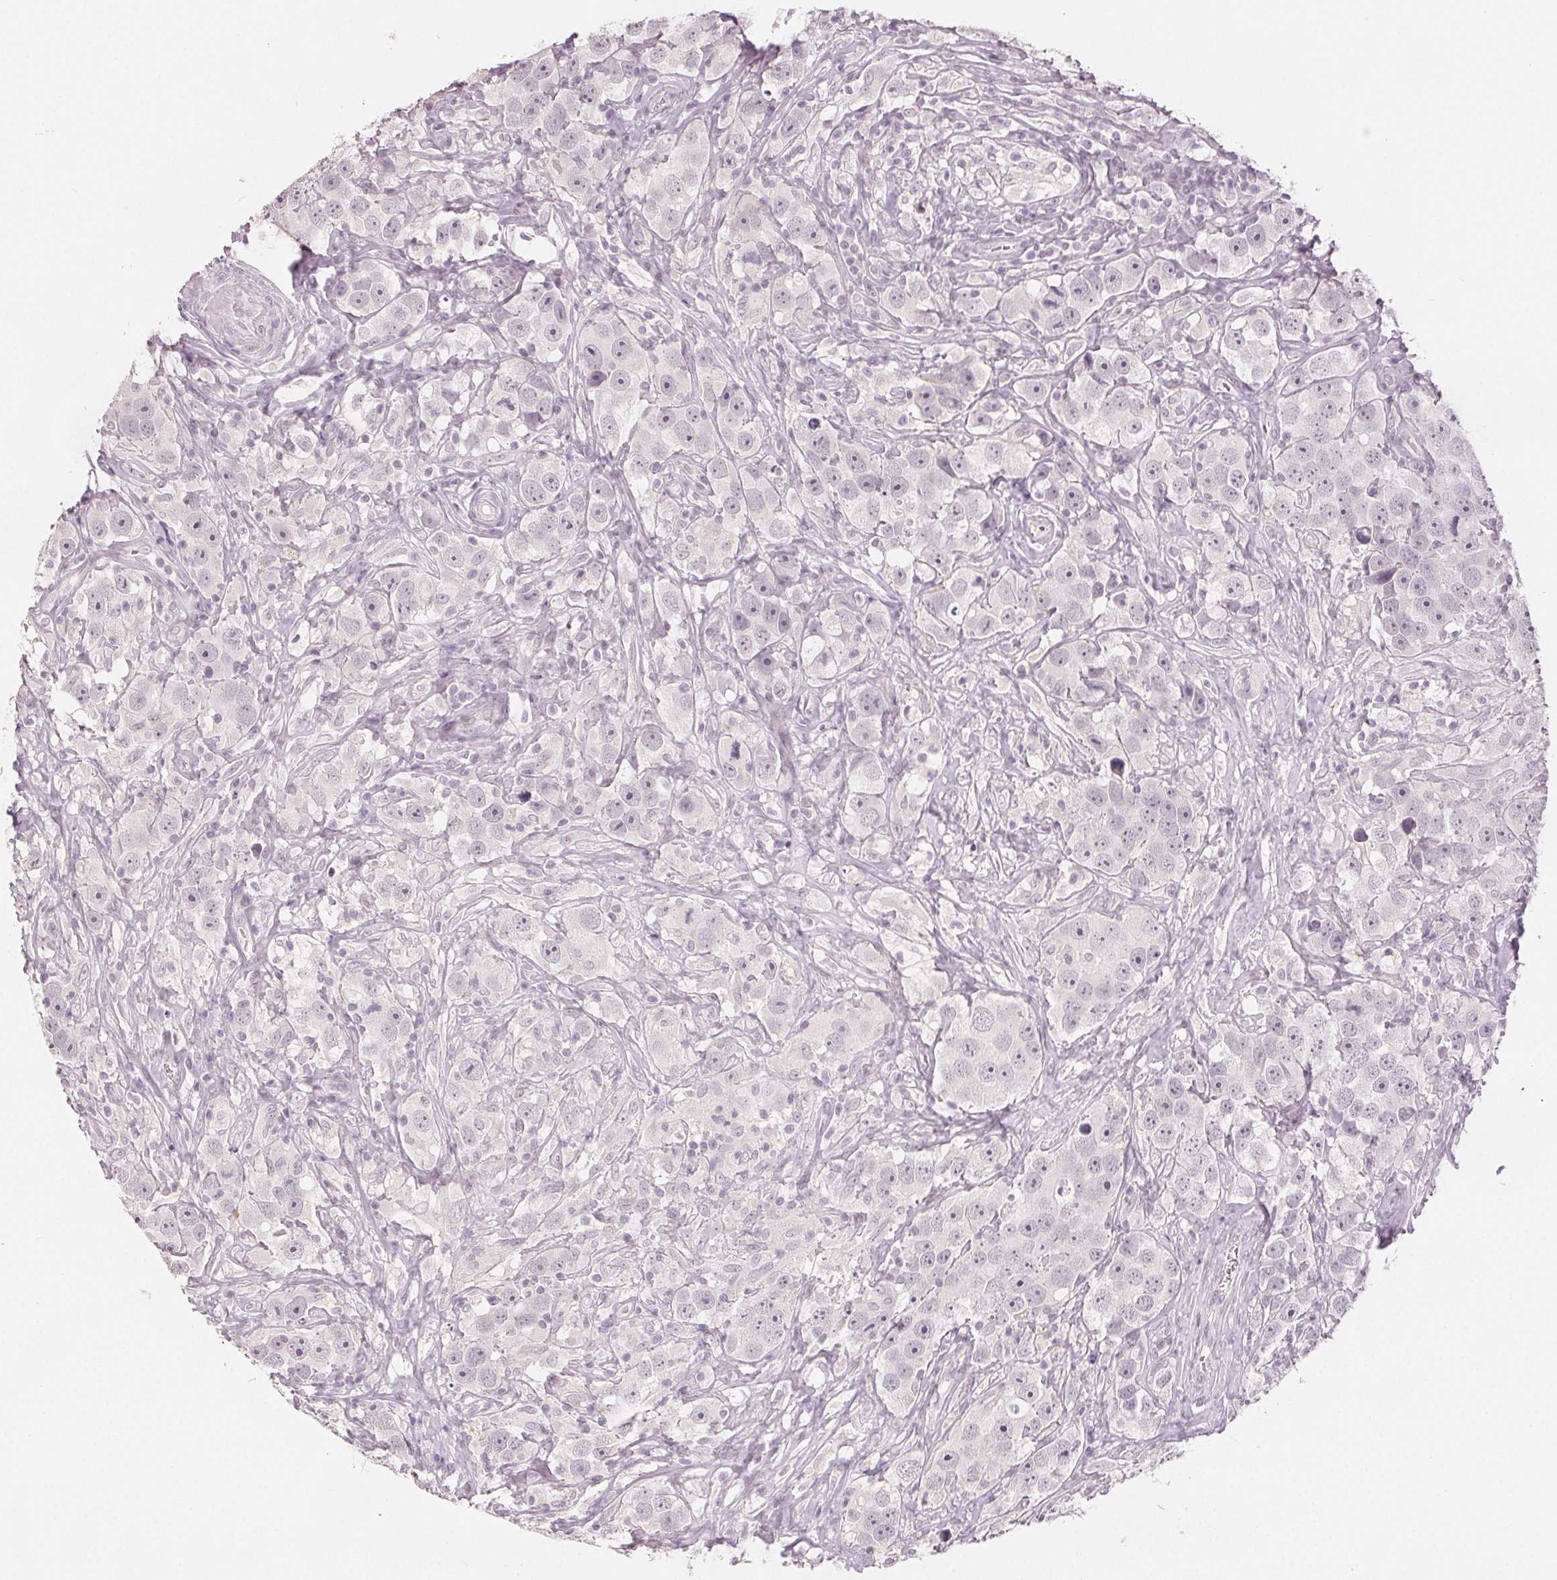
{"staining": {"intensity": "negative", "quantity": "none", "location": "none"}, "tissue": "testis cancer", "cell_type": "Tumor cells", "image_type": "cancer", "snomed": [{"axis": "morphology", "description": "Seminoma, NOS"}, {"axis": "topography", "description": "Testis"}], "caption": "IHC micrograph of human testis cancer stained for a protein (brown), which demonstrates no expression in tumor cells. (DAB IHC visualized using brightfield microscopy, high magnification).", "gene": "SCGN", "patient": {"sex": "male", "age": 49}}